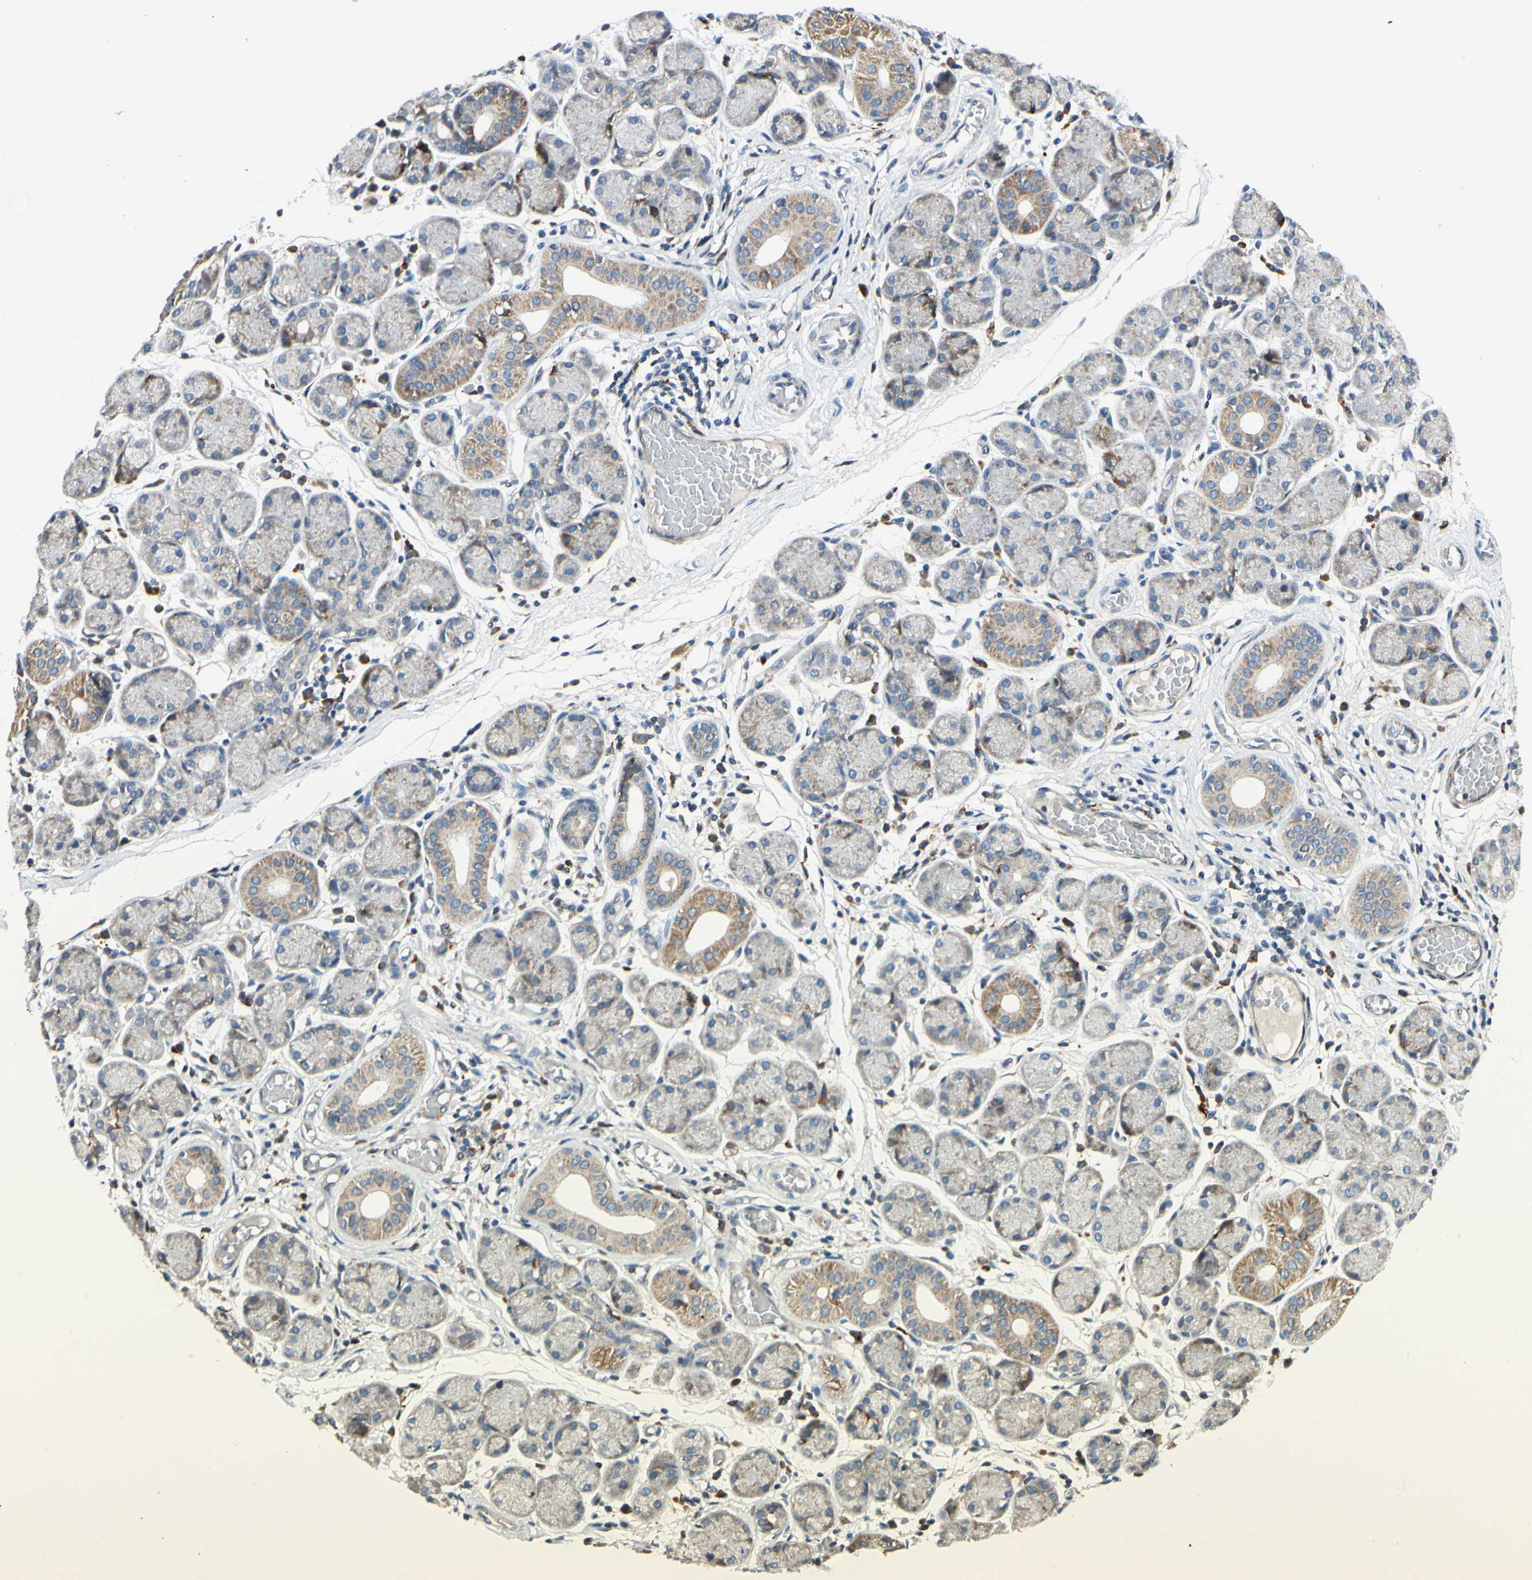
{"staining": {"intensity": "weak", "quantity": "25%-75%", "location": "cytoplasmic/membranous"}, "tissue": "salivary gland", "cell_type": "Glandular cells", "image_type": "normal", "snomed": [{"axis": "morphology", "description": "Normal tissue, NOS"}, {"axis": "topography", "description": "Salivary gland"}], "caption": "Immunohistochemical staining of benign human salivary gland displays low levels of weak cytoplasmic/membranous staining in approximately 25%-75% of glandular cells.", "gene": "MRPL9", "patient": {"sex": "female", "age": 24}}